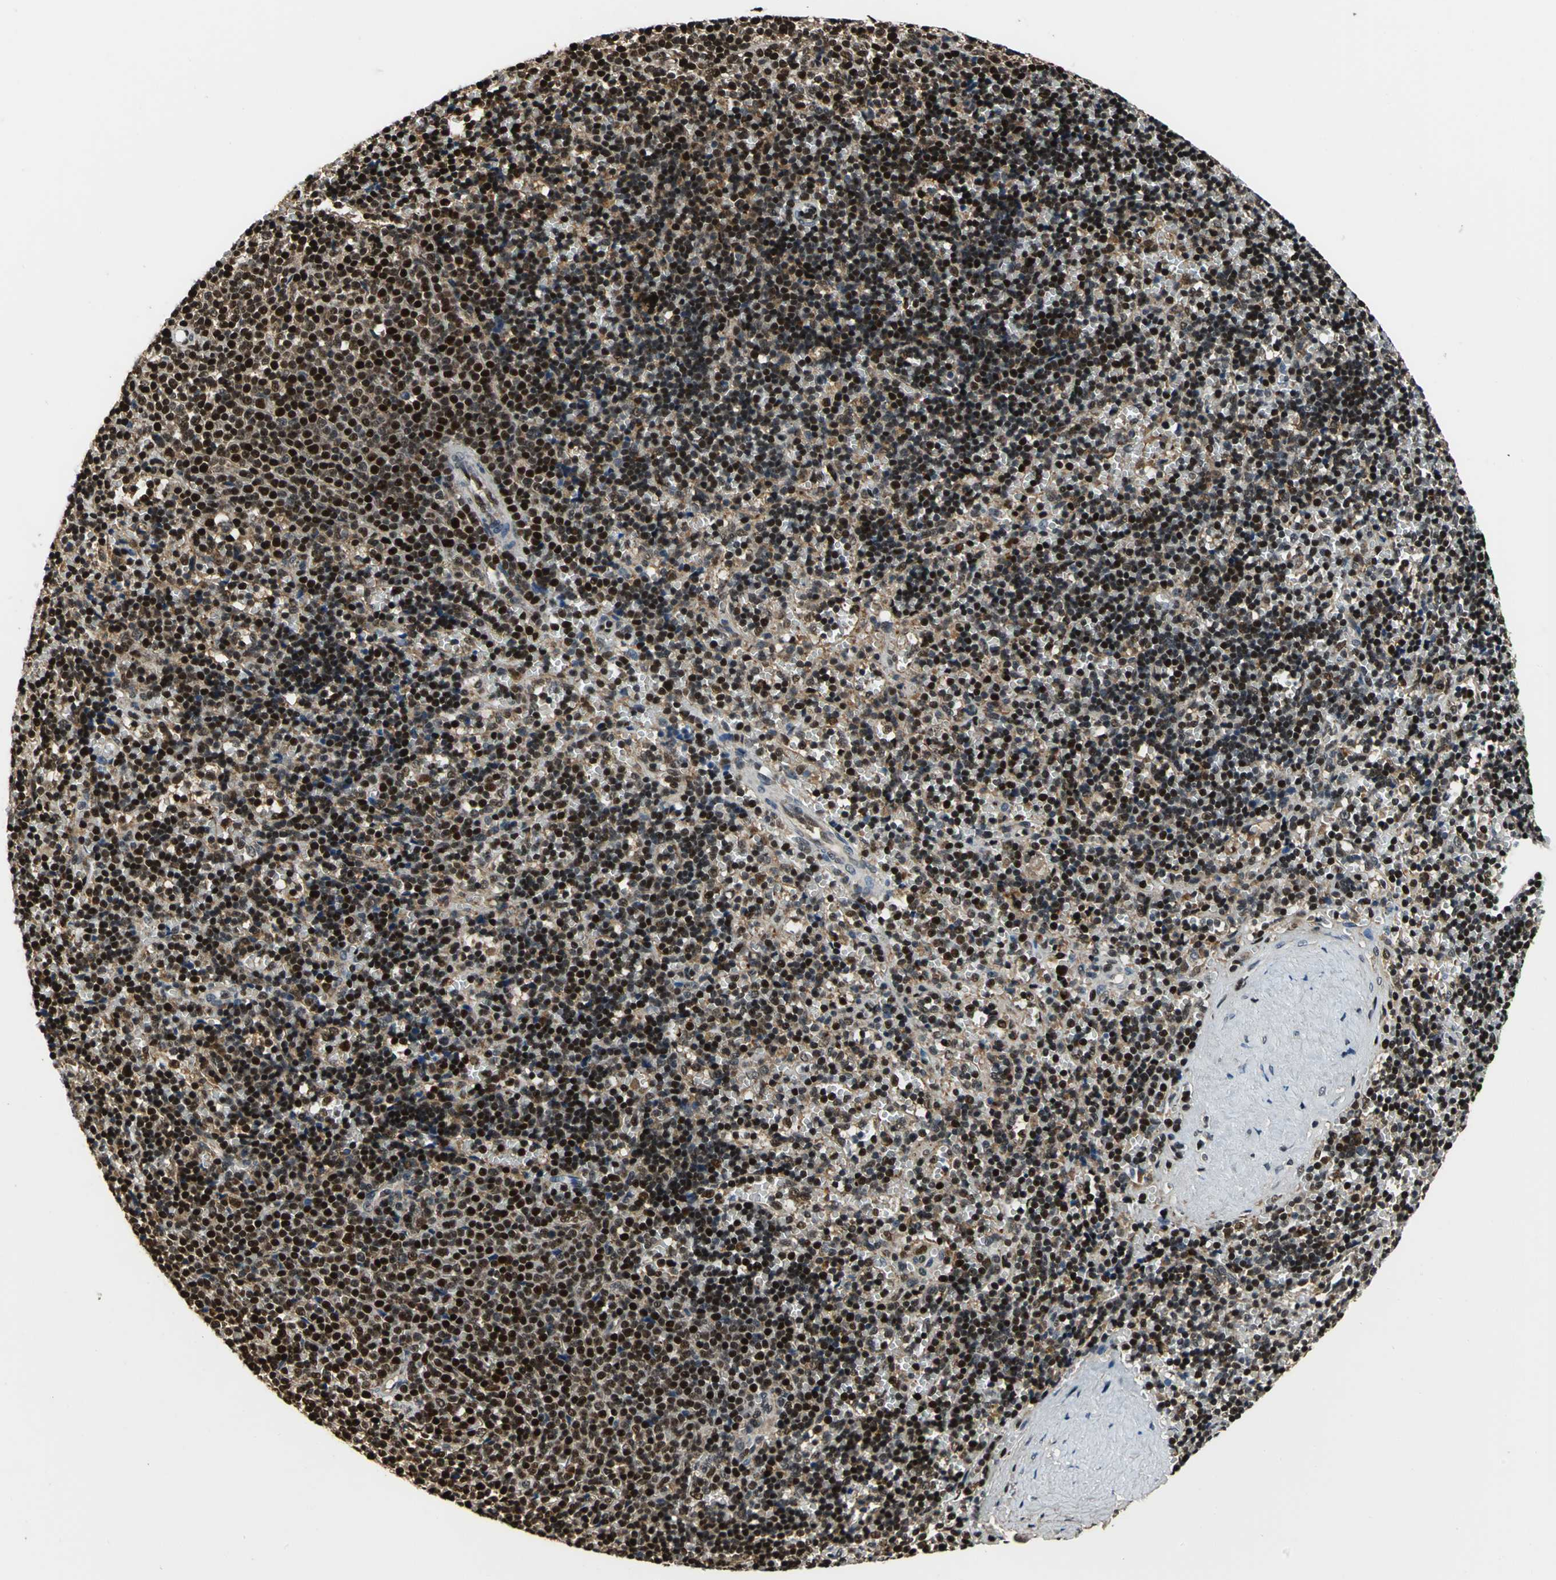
{"staining": {"intensity": "strong", "quantity": ">75%", "location": "nuclear"}, "tissue": "lymphoma", "cell_type": "Tumor cells", "image_type": "cancer", "snomed": [{"axis": "morphology", "description": "Malignant lymphoma, non-Hodgkin's type, Low grade"}, {"axis": "topography", "description": "Spleen"}], "caption": "An IHC histopathology image of neoplastic tissue is shown. Protein staining in brown shows strong nuclear positivity in lymphoma within tumor cells.", "gene": "MIS18BP1", "patient": {"sex": "male", "age": 60}}